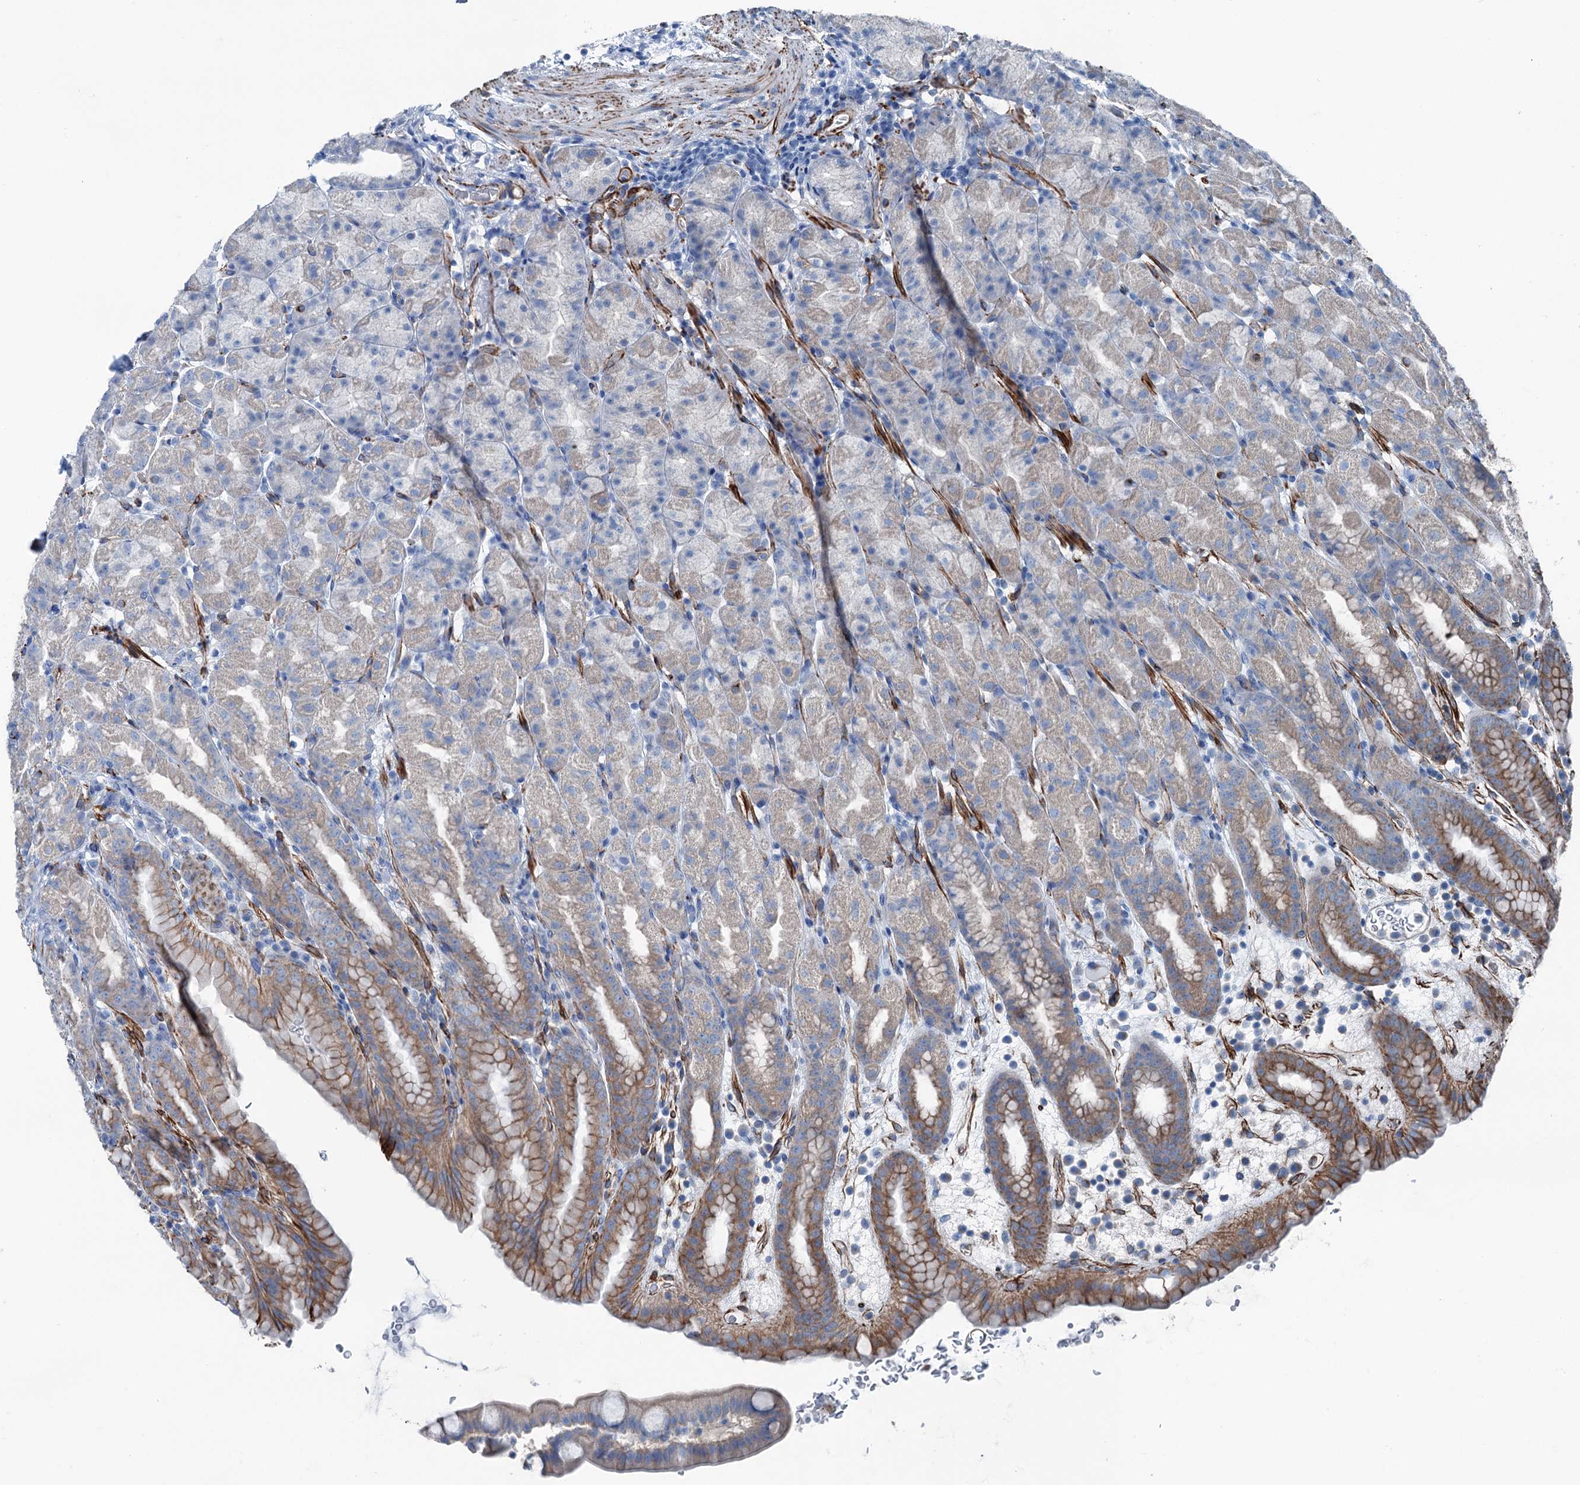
{"staining": {"intensity": "moderate", "quantity": "<25%", "location": "cytoplasmic/membranous"}, "tissue": "stomach", "cell_type": "Glandular cells", "image_type": "normal", "snomed": [{"axis": "morphology", "description": "Normal tissue, NOS"}, {"axis": "topography", "description": "Stomach, upper"}], "caption": "Immunohistochemical staining of unremarkable stomach displays moderate cytoplasmic/membranous protein expression in about <25% of glandular cells. Using DAB (3,3'-diaminobenzidine) (brown) and hematoxylin (blue) stains, captured at high magnification using brightfield microscopy.", "gene": "CALCOCO1", "patient": {"sex": "male", "age": 68}}